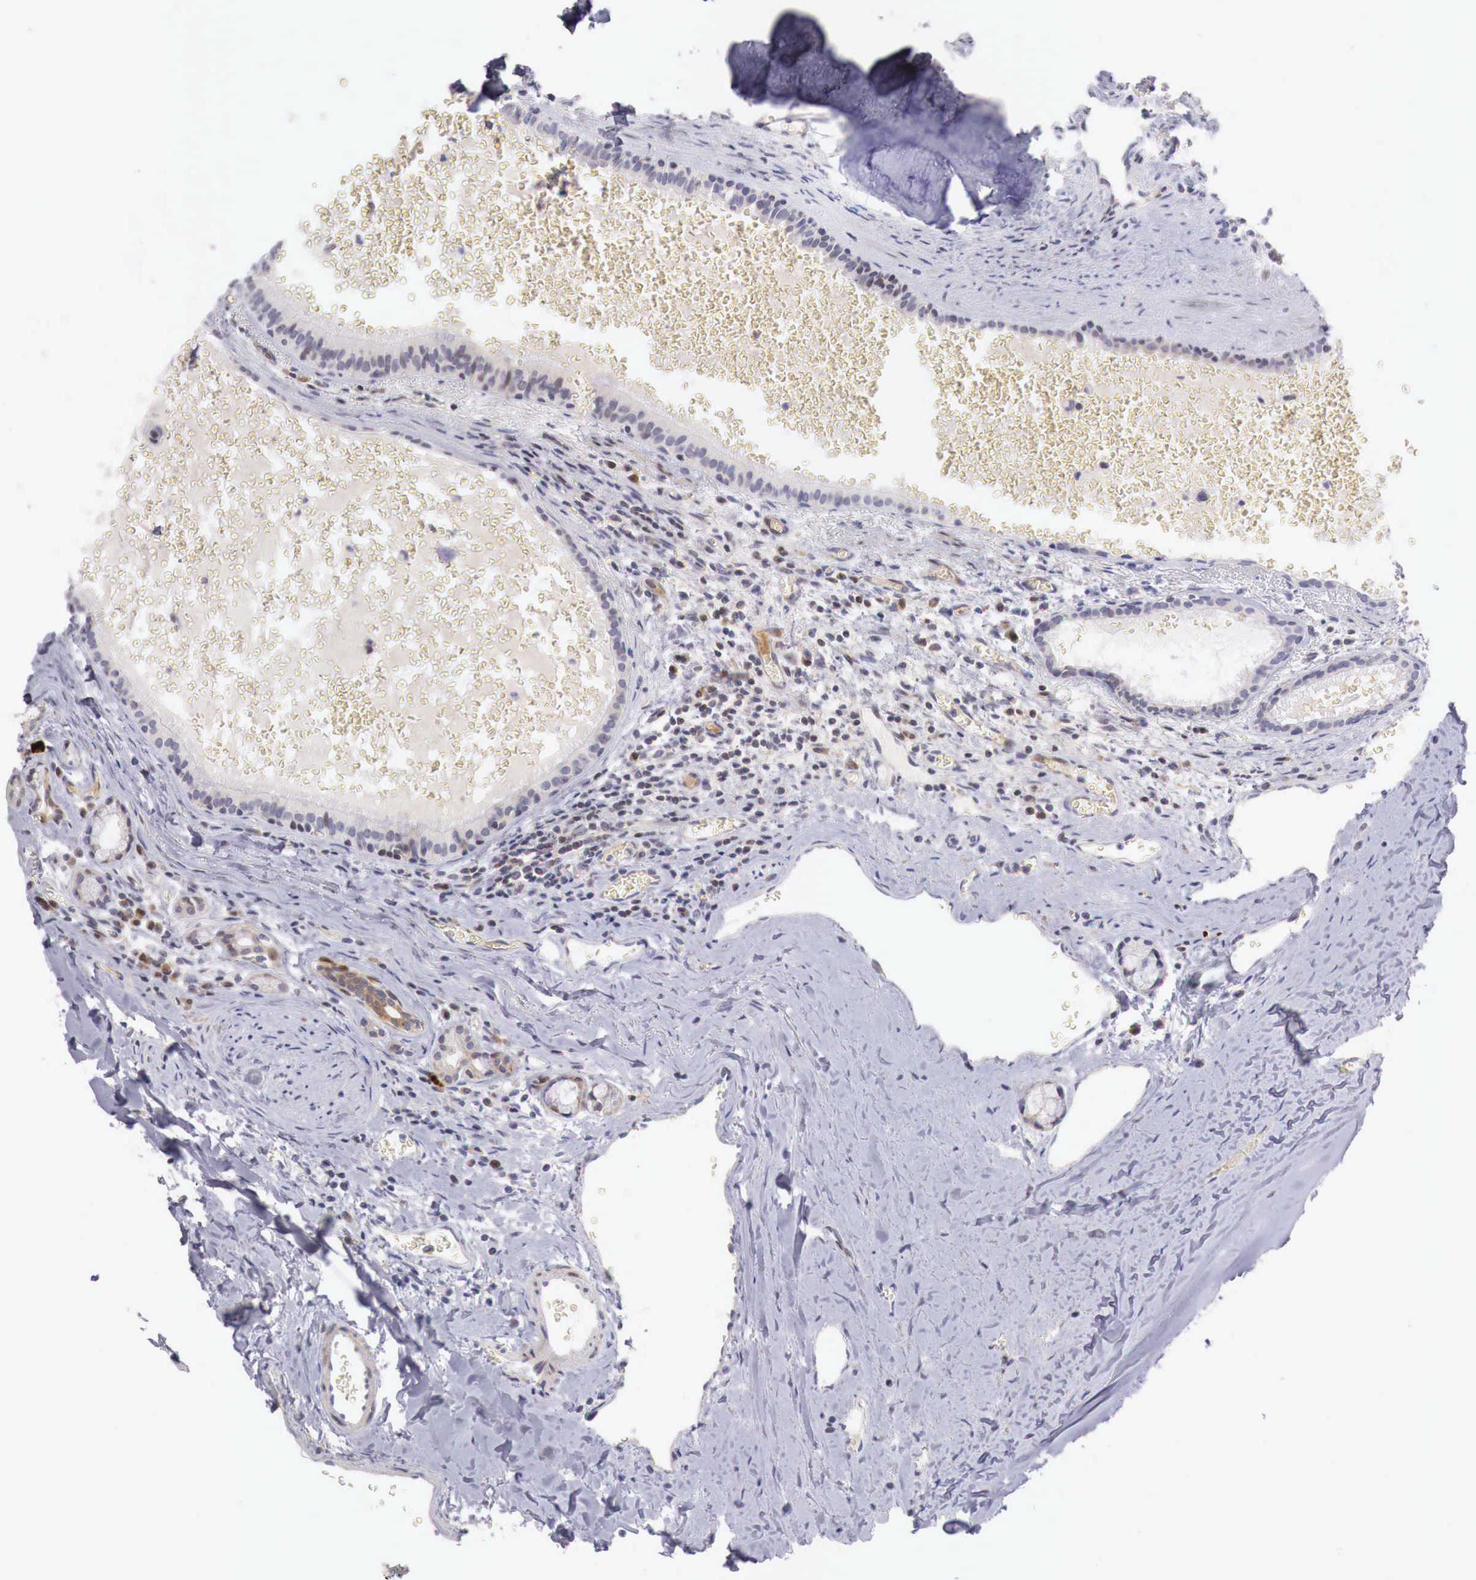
{"staining": {"intensity": "negative", "quantity": "none", "location": "none"}, "tissue": "carcinoid", "cell_type": "Tumor cells", "image_type": "cancer", "snomed": [{"axis": "morphology", "description": "Carcinoid, malignant, NOS"}, {"axis": "topography", "description": "Bronchus"}], "caption": "Photomicrograph shows no significant protein staining in tumor cells of carcinoid.", "gene": "CLCN5", "patient": {"sex": "male", "age": 55}}